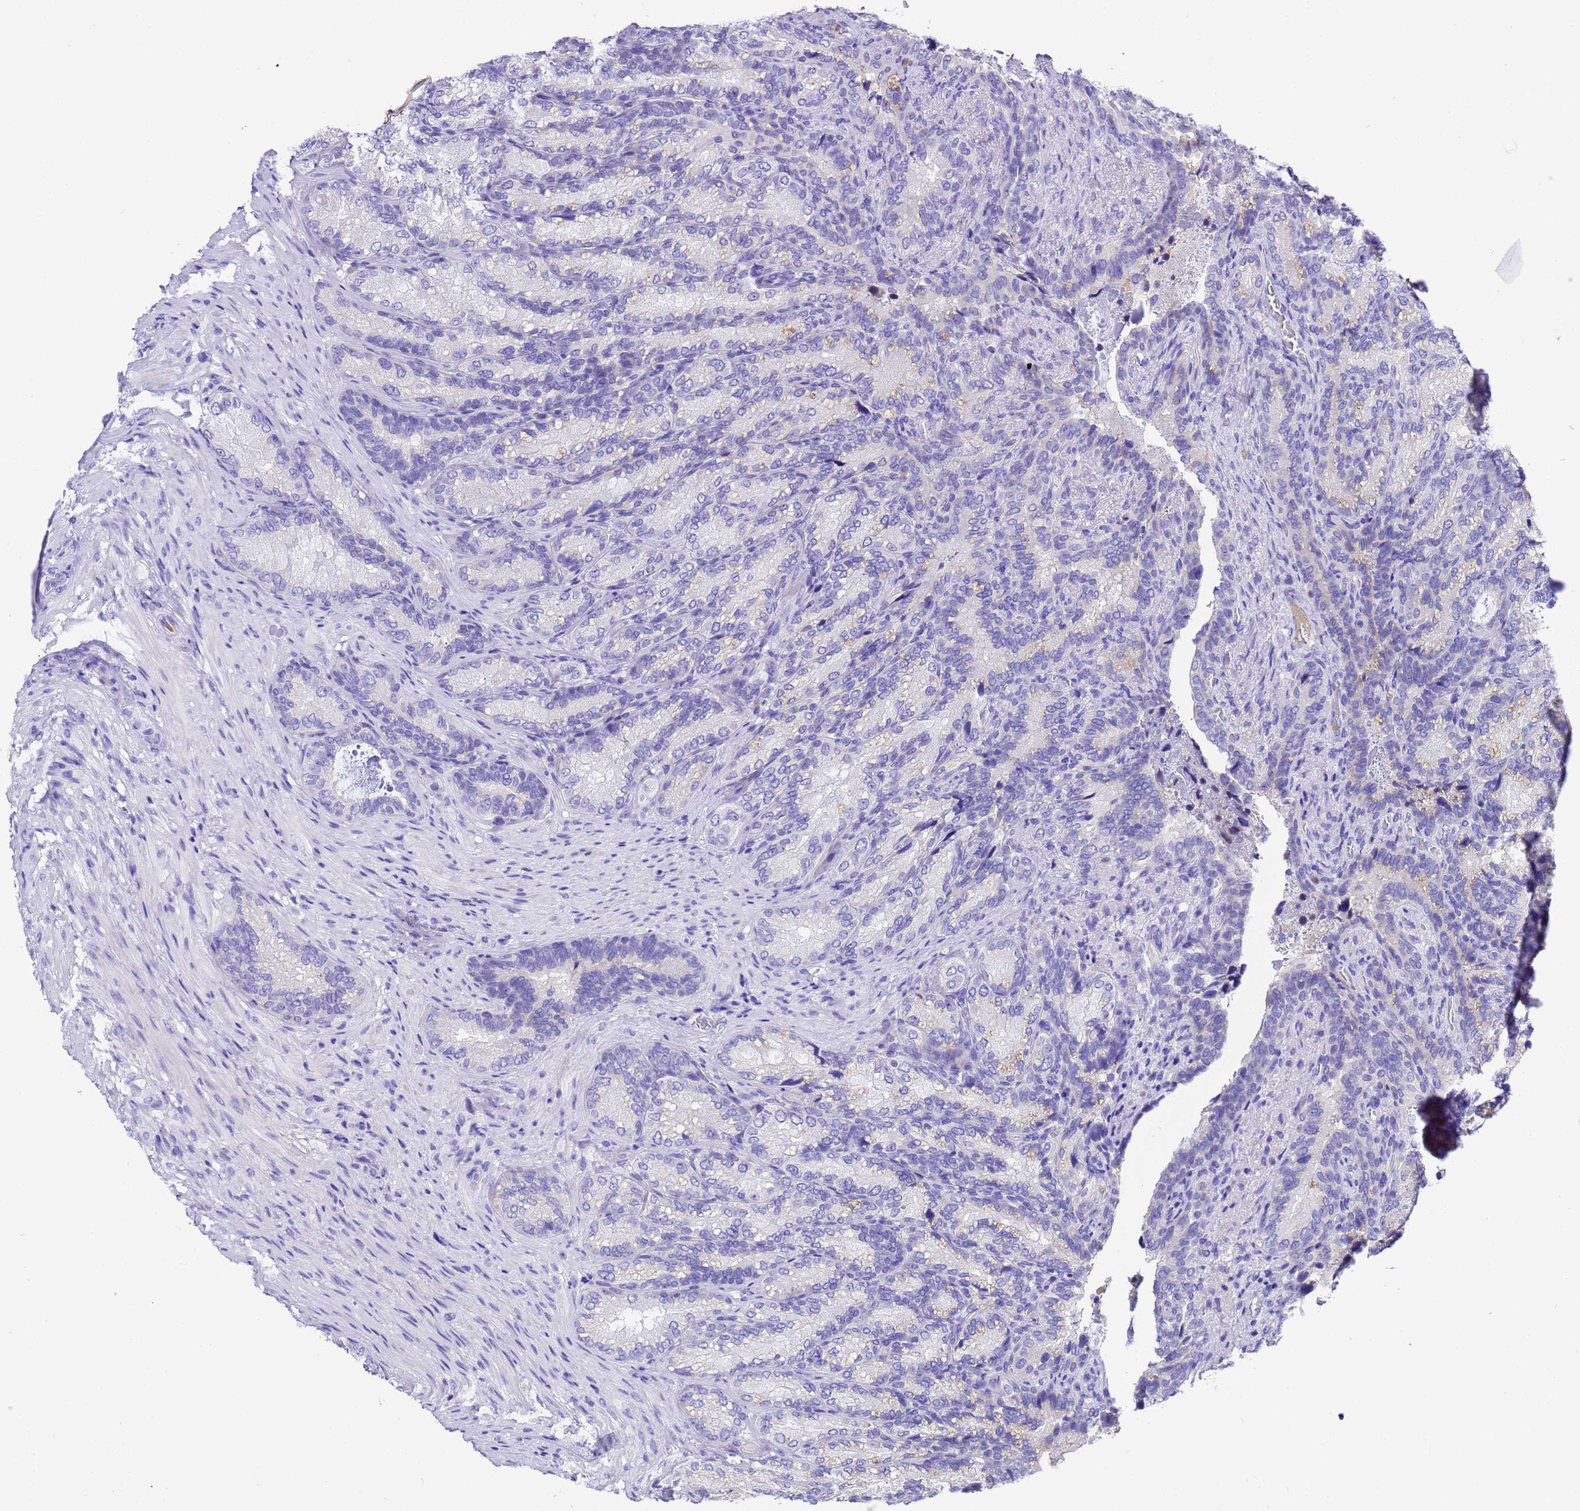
{"staining": {"intensity": "negative", "quantity": "none", "location": "none"}, "tissue": "seminal vesicle", "cell_type": "Glandular cells", "image_type": "normal", "snomed": [{"axis": "morphology", "description": "Normal tissue, NOS"}, {"axis": "topography", "description": "Seminal veicle"}], "caption": "A photomicrograph of seminal vesicle stained for a protein exhibits no brown staining in glandular cells.", "gene": "UGT2A1", "patient": {"sex": "male", "age": 58}}